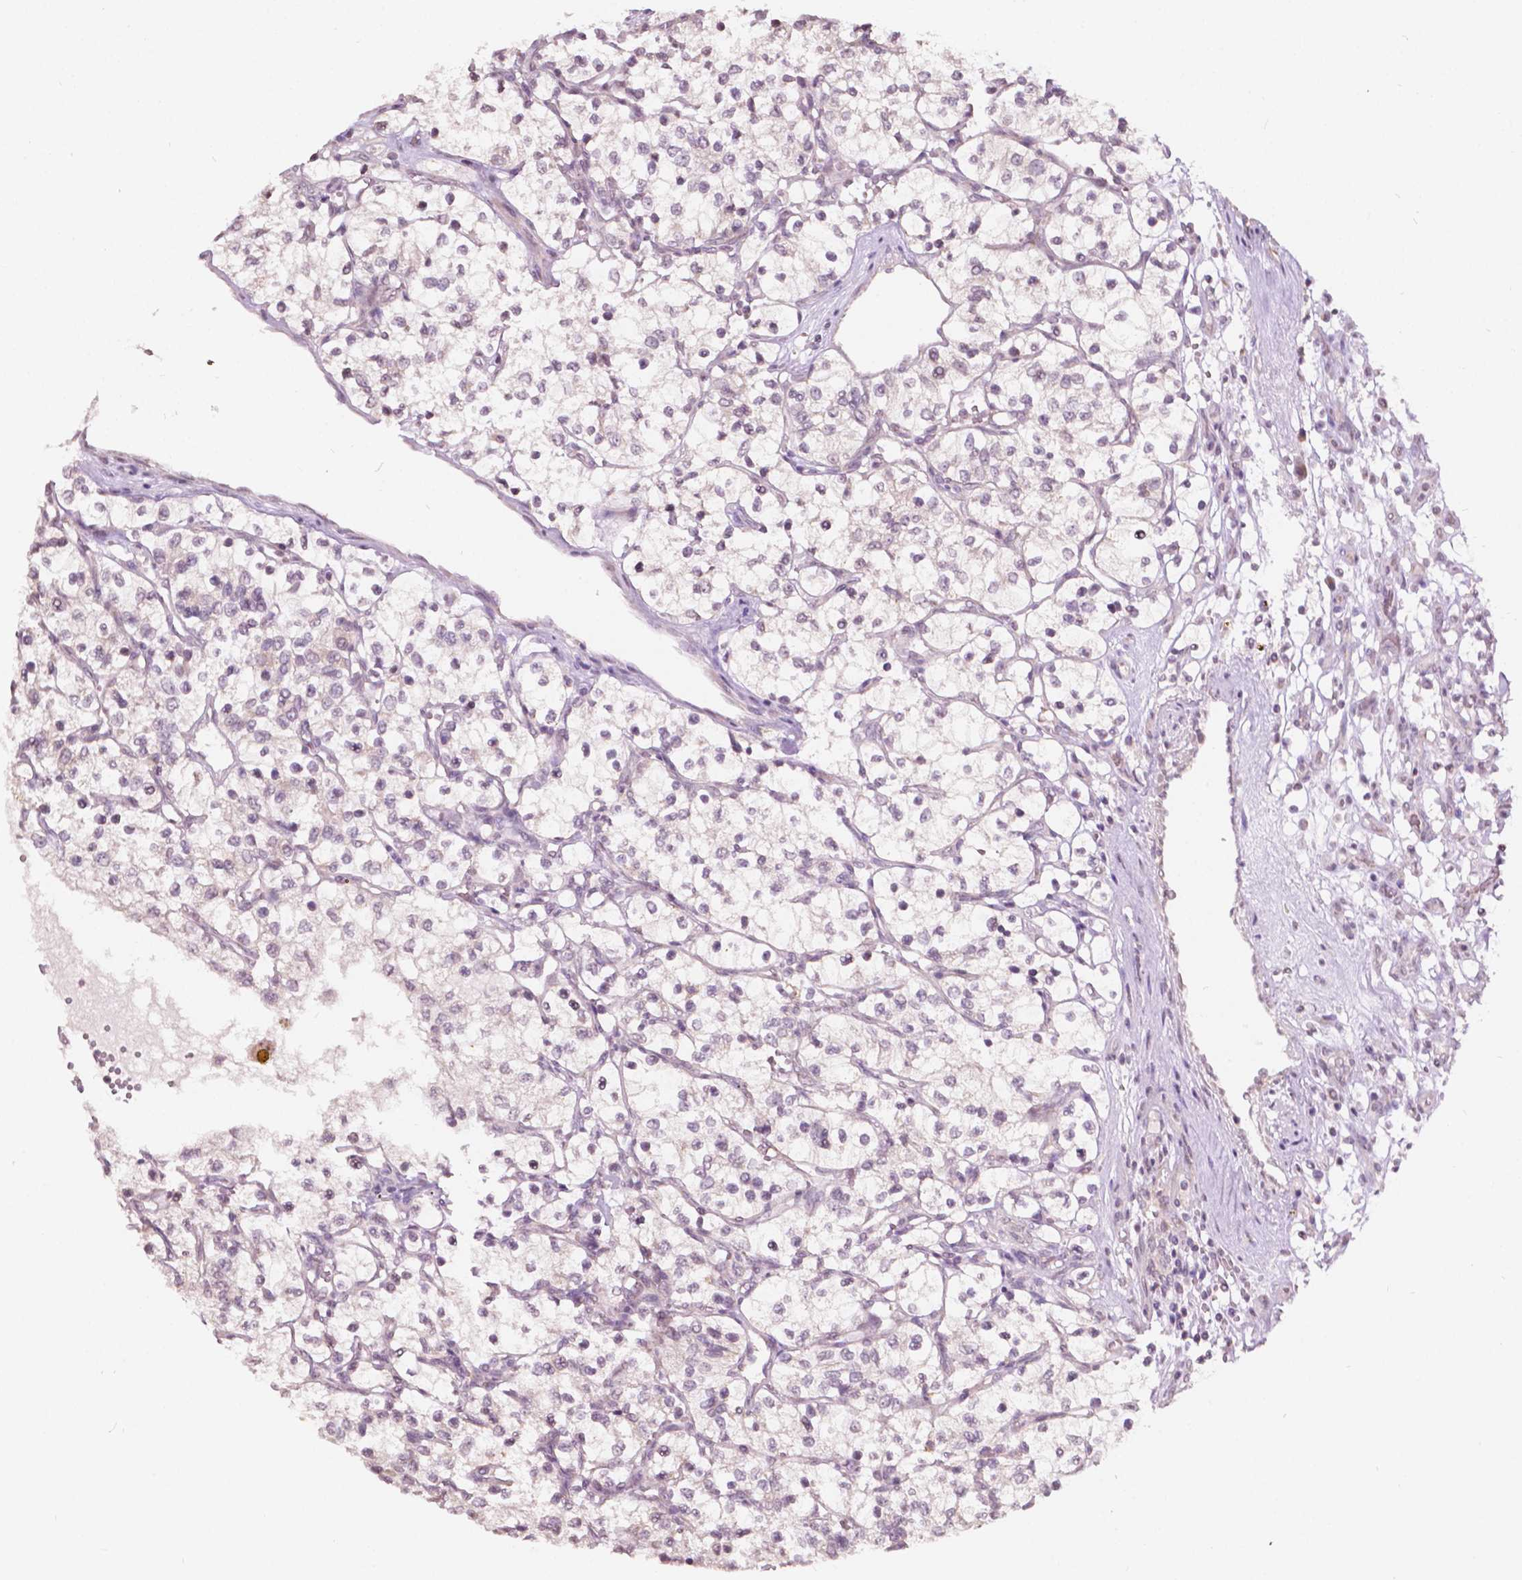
{"staining": {"intensity": "negative", "quantity": "none", "location": "none"}, "tissue": "renal cancer", "cell_type": "Tumor cells", "image_type": "cancer", "snomed": [{"axis": "morphology", "description": "Adenocarcinoma, NOS"}, {"axis": "topography", "description": "Kidney"}], "caption": "Immunohistochemistry photomicrograph of neoplastic tissue: human renal adenocarcinoma stained with DAB (3,3'-diaminobenzidine) shows no significant protein positivity in tumor cells. (DAB (3,3'-diaminobenzidine) IHC visualized using brightfield microscopy, high magnification).", "gene": "NOS1AP", "patient": {"sex": "female", "age": 69}}